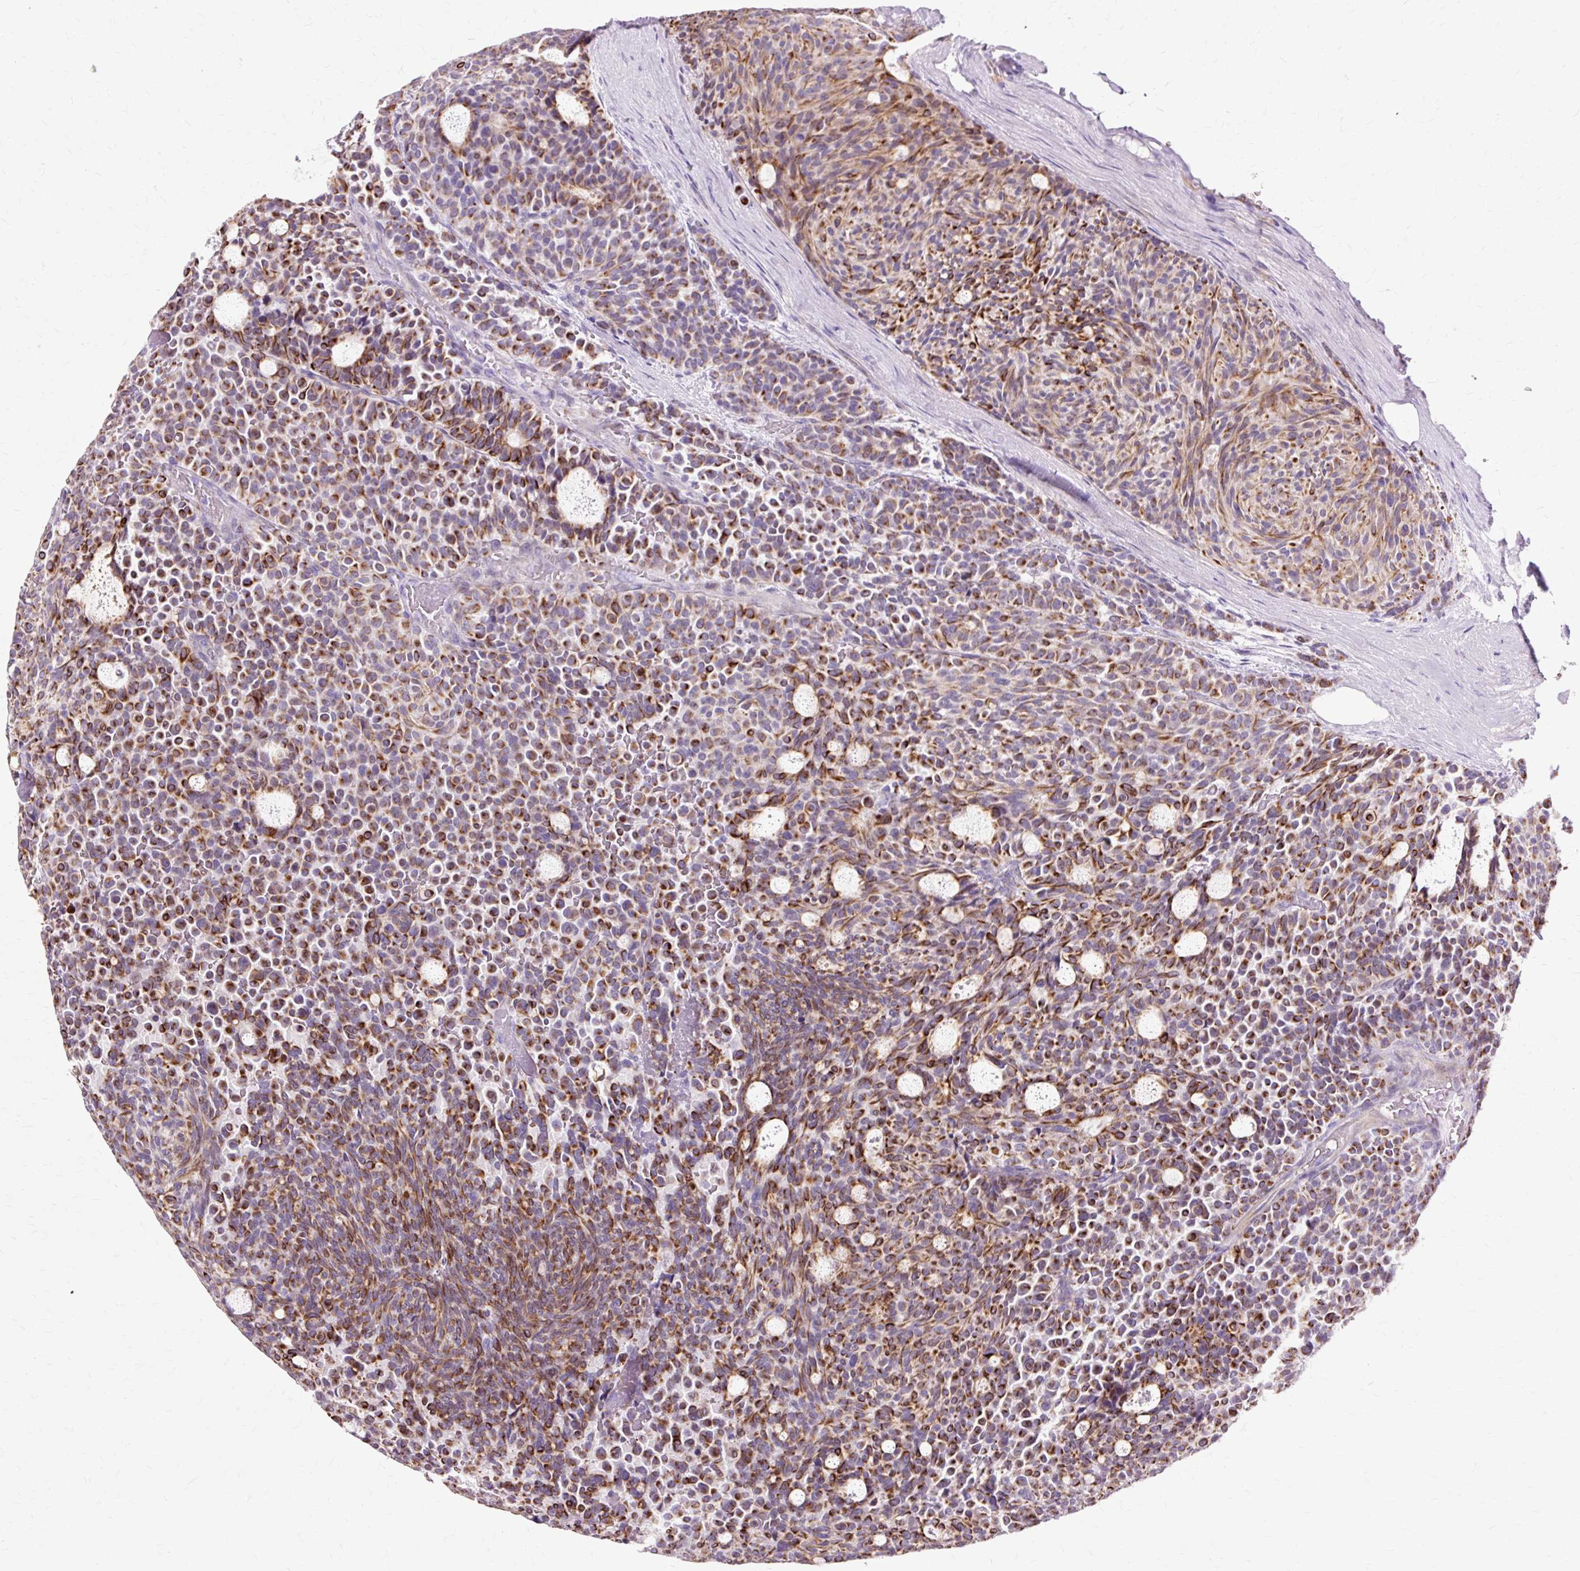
{"staining": {"intensity": "moderate", "quantity": ">75%", "location": "cytoplasmic/membranous"}, "tissue": "carcinoid", "cell_type": "Tumor cells", "image_type": "cancer", "snomed": [{"axis": "morphology", "description": "Carcinoid, malignant, NOS"}, {"axis": "topography", "description": "Pancreas"}], "caption": "Carcinoid stained for a protein reveals moderate cytoplasmic/membranous positivity in tumor cells. (DAB (3,3'-diaminobenzidine) IHC with brightfield microscopy, high magnification).", "gene": "DCTN4", "patient": {"sex": "female", "age": 54}}